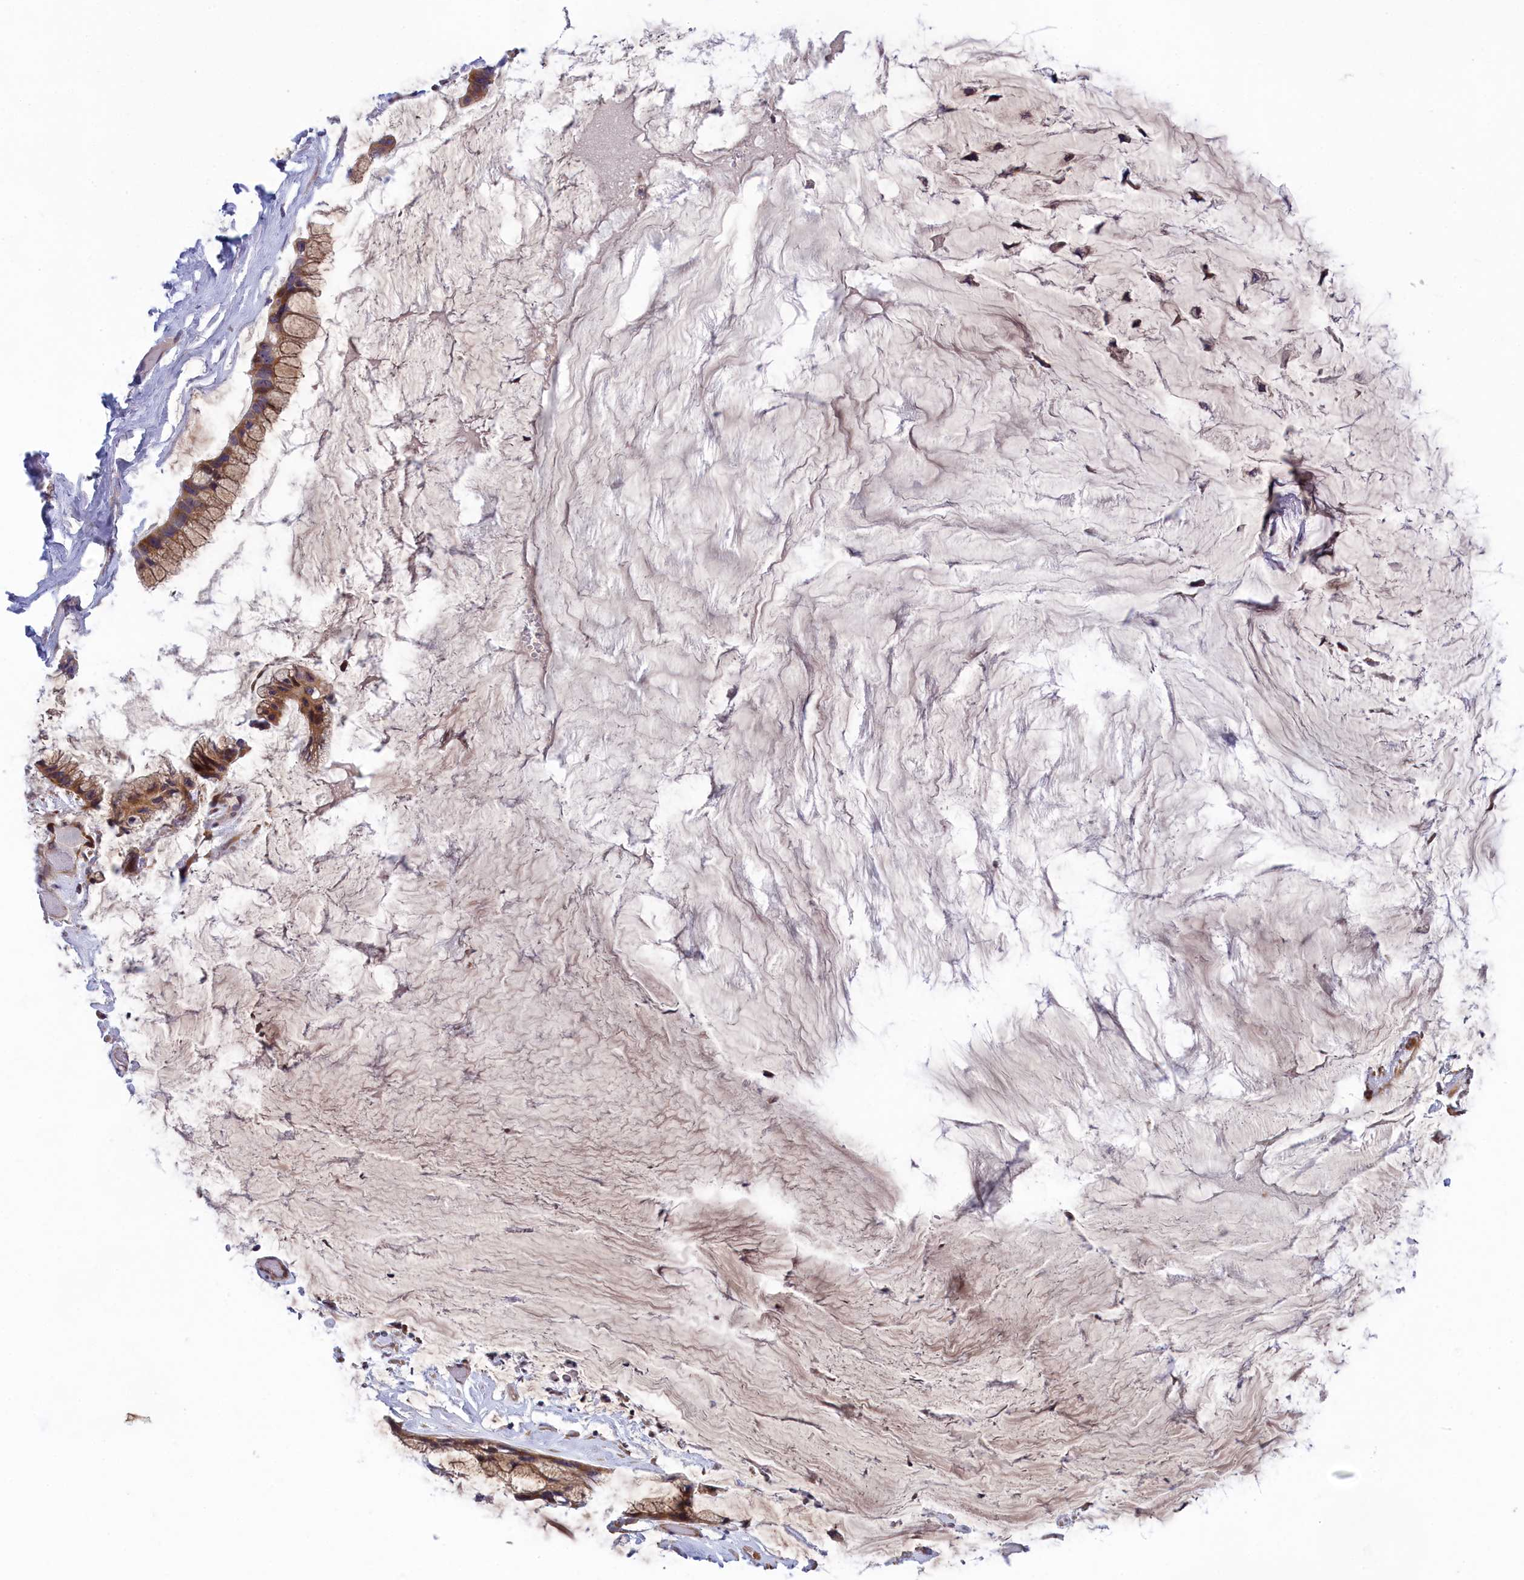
{"staining": {"intensity": "moderate", "quantity": ">75%", "location": "cytoplasmic/membranous"}, "tissue": "ovarian cancer", "cell_type": "Tumor cells", "image_type": "cancer", "snomed": [{"axis": "morphology", "description": "Cystadenocarcinoma, mucinous, NOS"}, {"axis": "topography", "description": "Ovary"}], "caption": "IHC of mucinous cystadenocarcinoma (ovarian) displays medium levels of moderate cytoplasmic/membranous positivity in about >75% of tumor cells.", "gene": "BLTP2", "patient": {"sex": "female", "age": 39}}